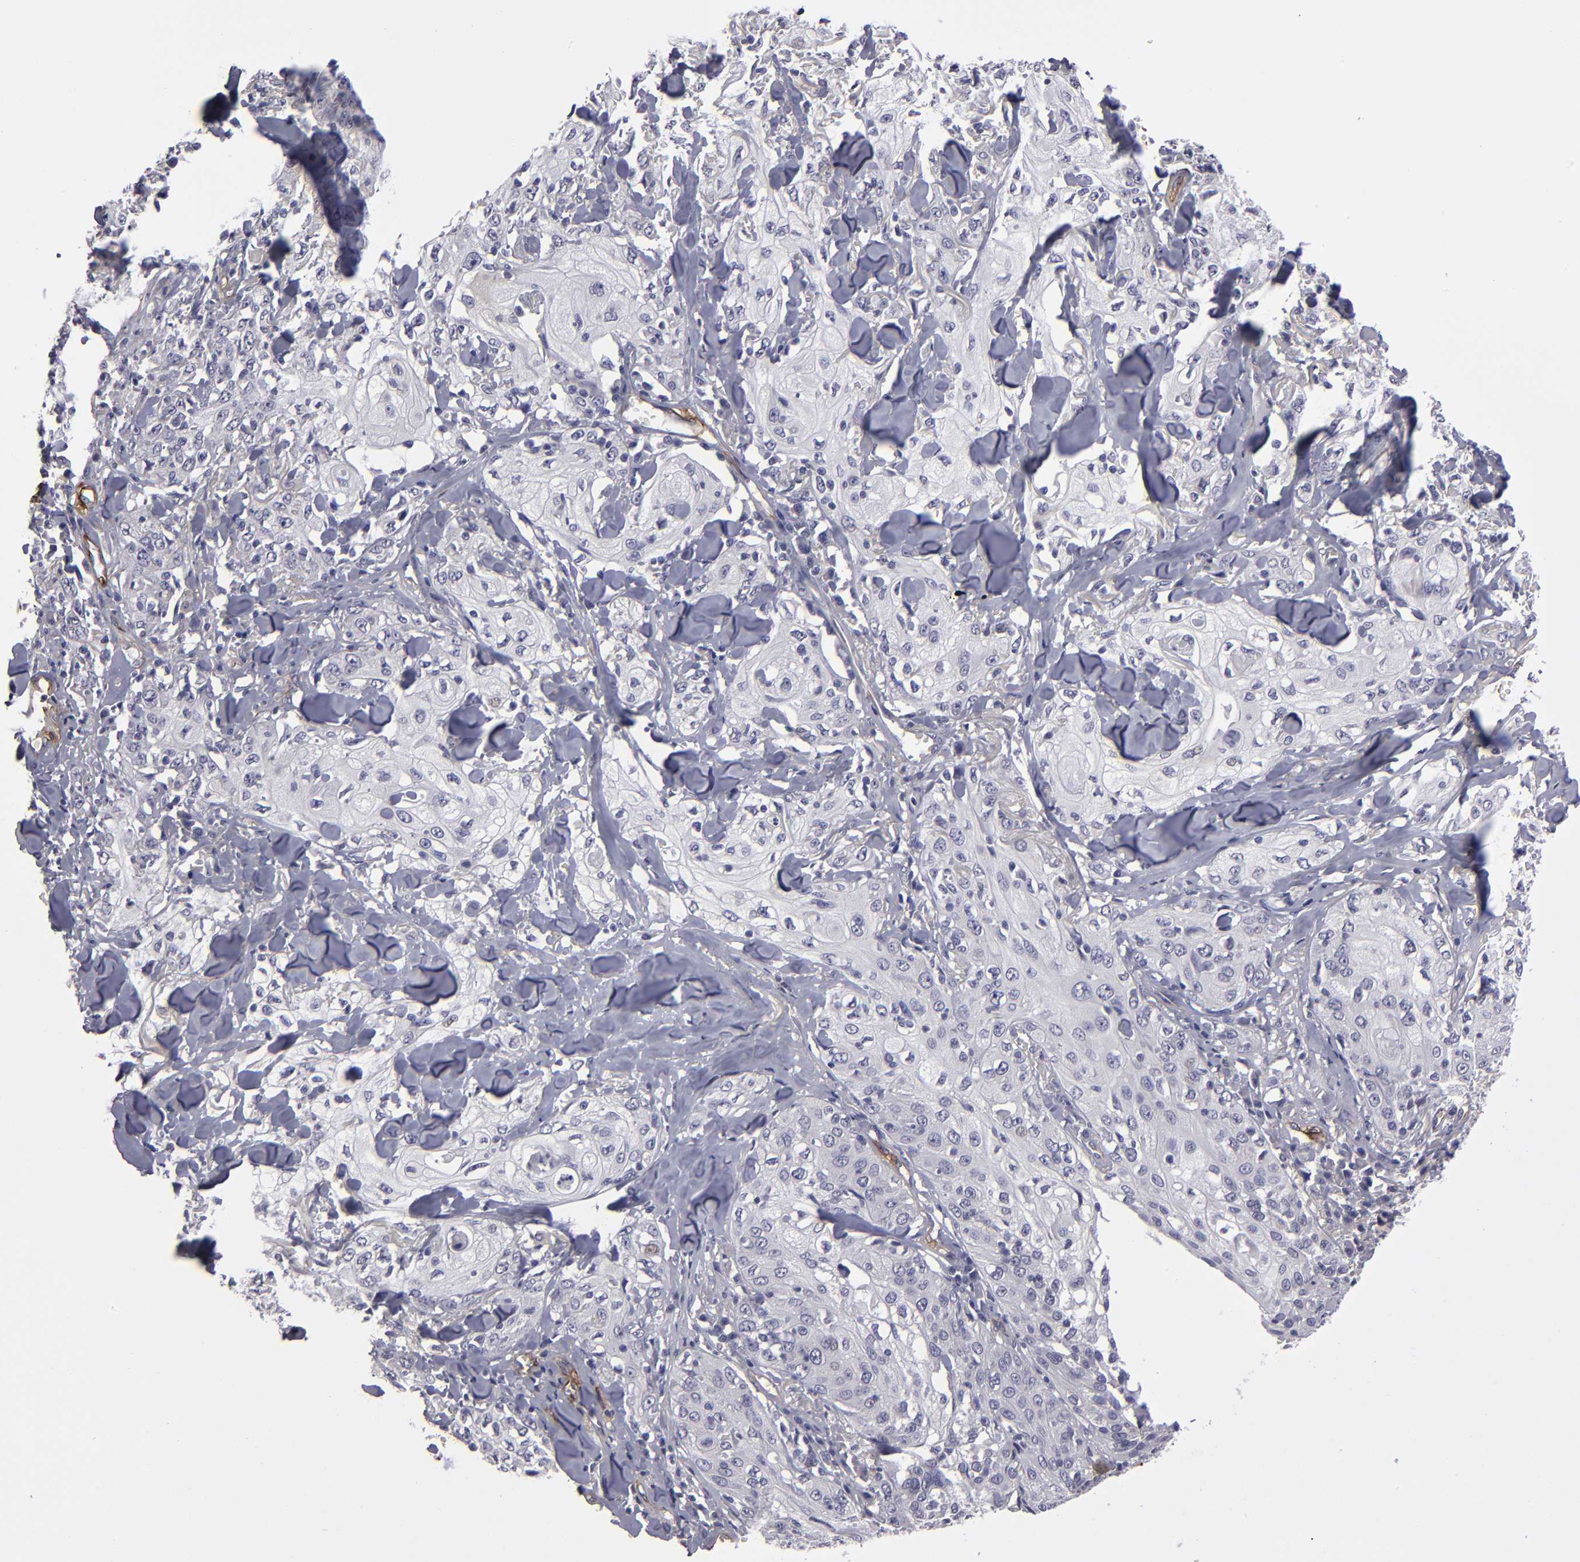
{"staining": {"intensity": "negative", "quantity": "none", "location": "none"}, "tissue": "skin cancer", "cell_type": "Tumor cells", "image_type": "cancer", "snomed": [{"axis": "morphology", "description": "Squamous cell carcinoma, NOS"}, {"axis": "topography", "description": "Skin"}], "caption": "This is an IHC photomicrograph of skin squamous cell carcinoma. There is no staining in tumor cells.", "gene": "ZNF175", "patient": {"sex": "male", "age": 65}}